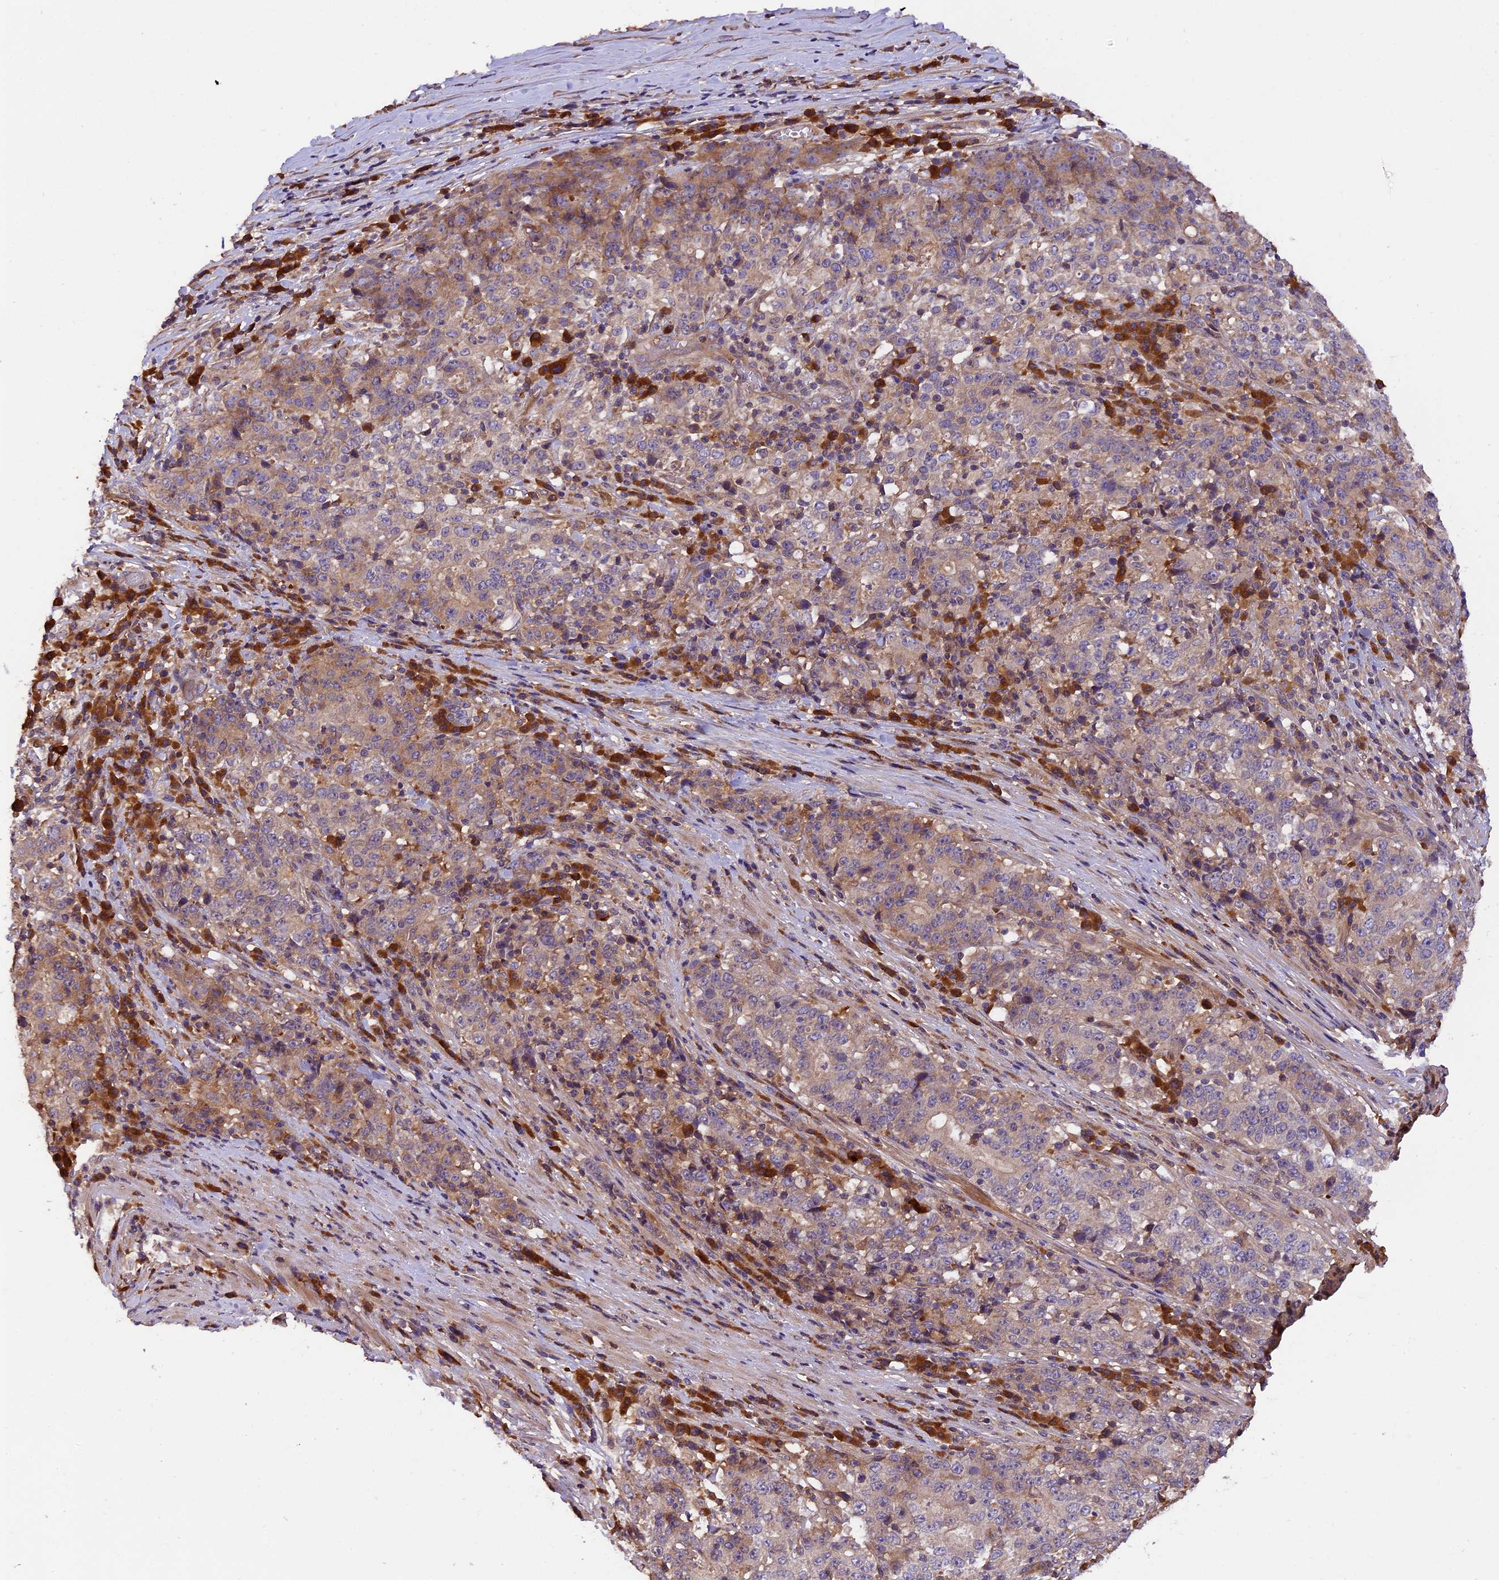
{"staining": {"intensity": "weak", "quantity": "25%-75%", "location": "cytoplasmic/membranous"}, "tissue": "stomach cancer", "cell_type": "Tumor cells", "image_type": "cancer", "snomed": [{"axis": "morphology", "description": "Adenocarcinoma, NOS"}, {"axis": "topography", "description": "Stomach"}], "caption": "Stomach cancer stained for a protein (brown) demonstrates weak cytoplasmic/membranous positive expression in approximately 25%-75% of tumor cells.", "gene": "SETD6", "patient": {"sex": "male", "age": 59}}